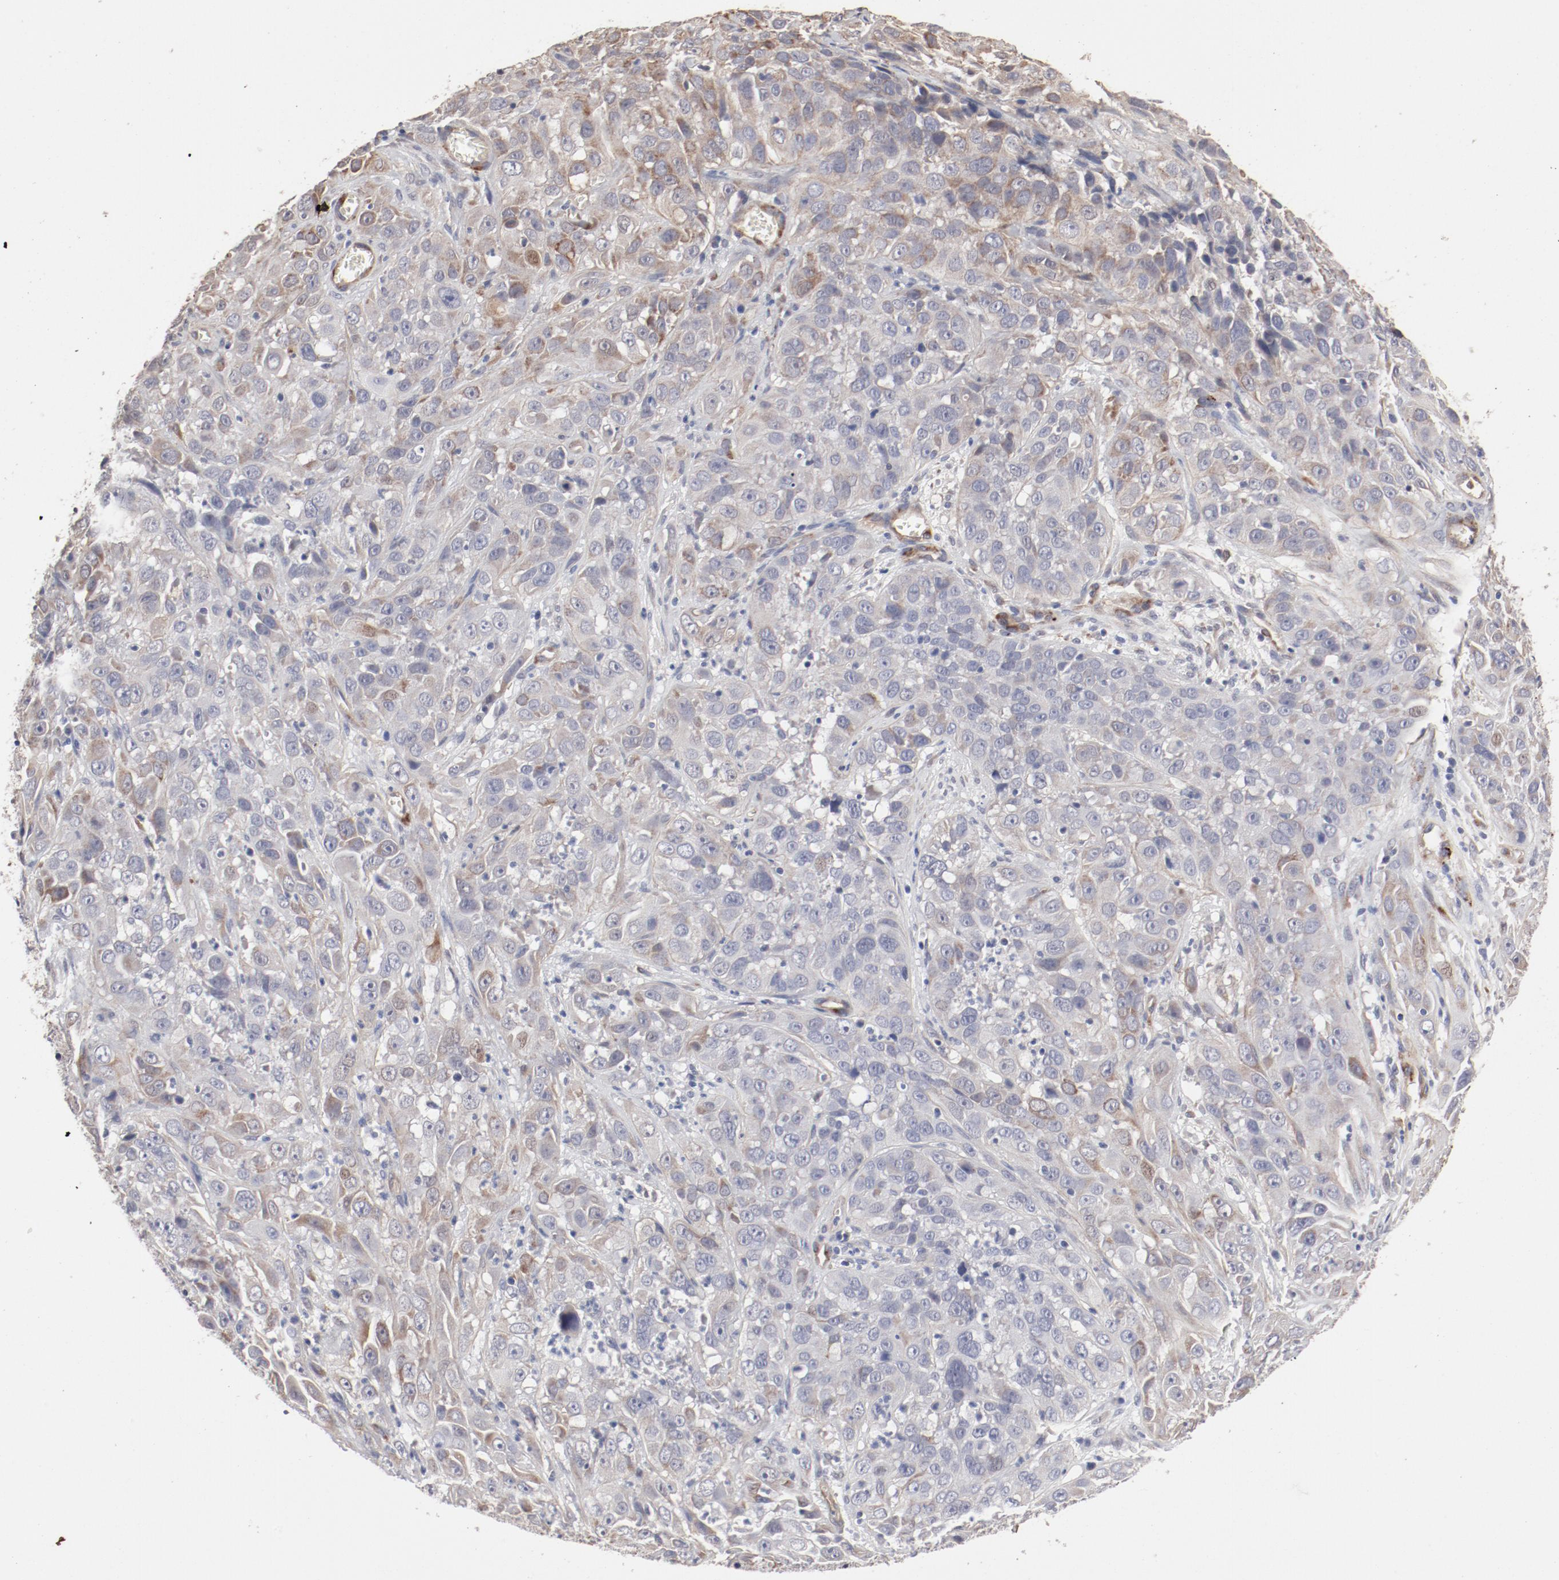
{"staining": {"intensity": "negative", "quantity": "none", "location": "none"}, "tissue": "cervical cancer", "cell_type": "Tumor cells", "image_type": "cancer", "snomed": [{"axis": "morphology", "description": "Squamous cell carcinoma, NOS"}, {"axis": "topography", "description": "Cervix"}], "caption": "This is a image of immunohistochemistry staining of cervical cancer, which shows no expression in tumor cells.", "gene": "MAGED4", "patient": {"sex": "female", "age": 32}}